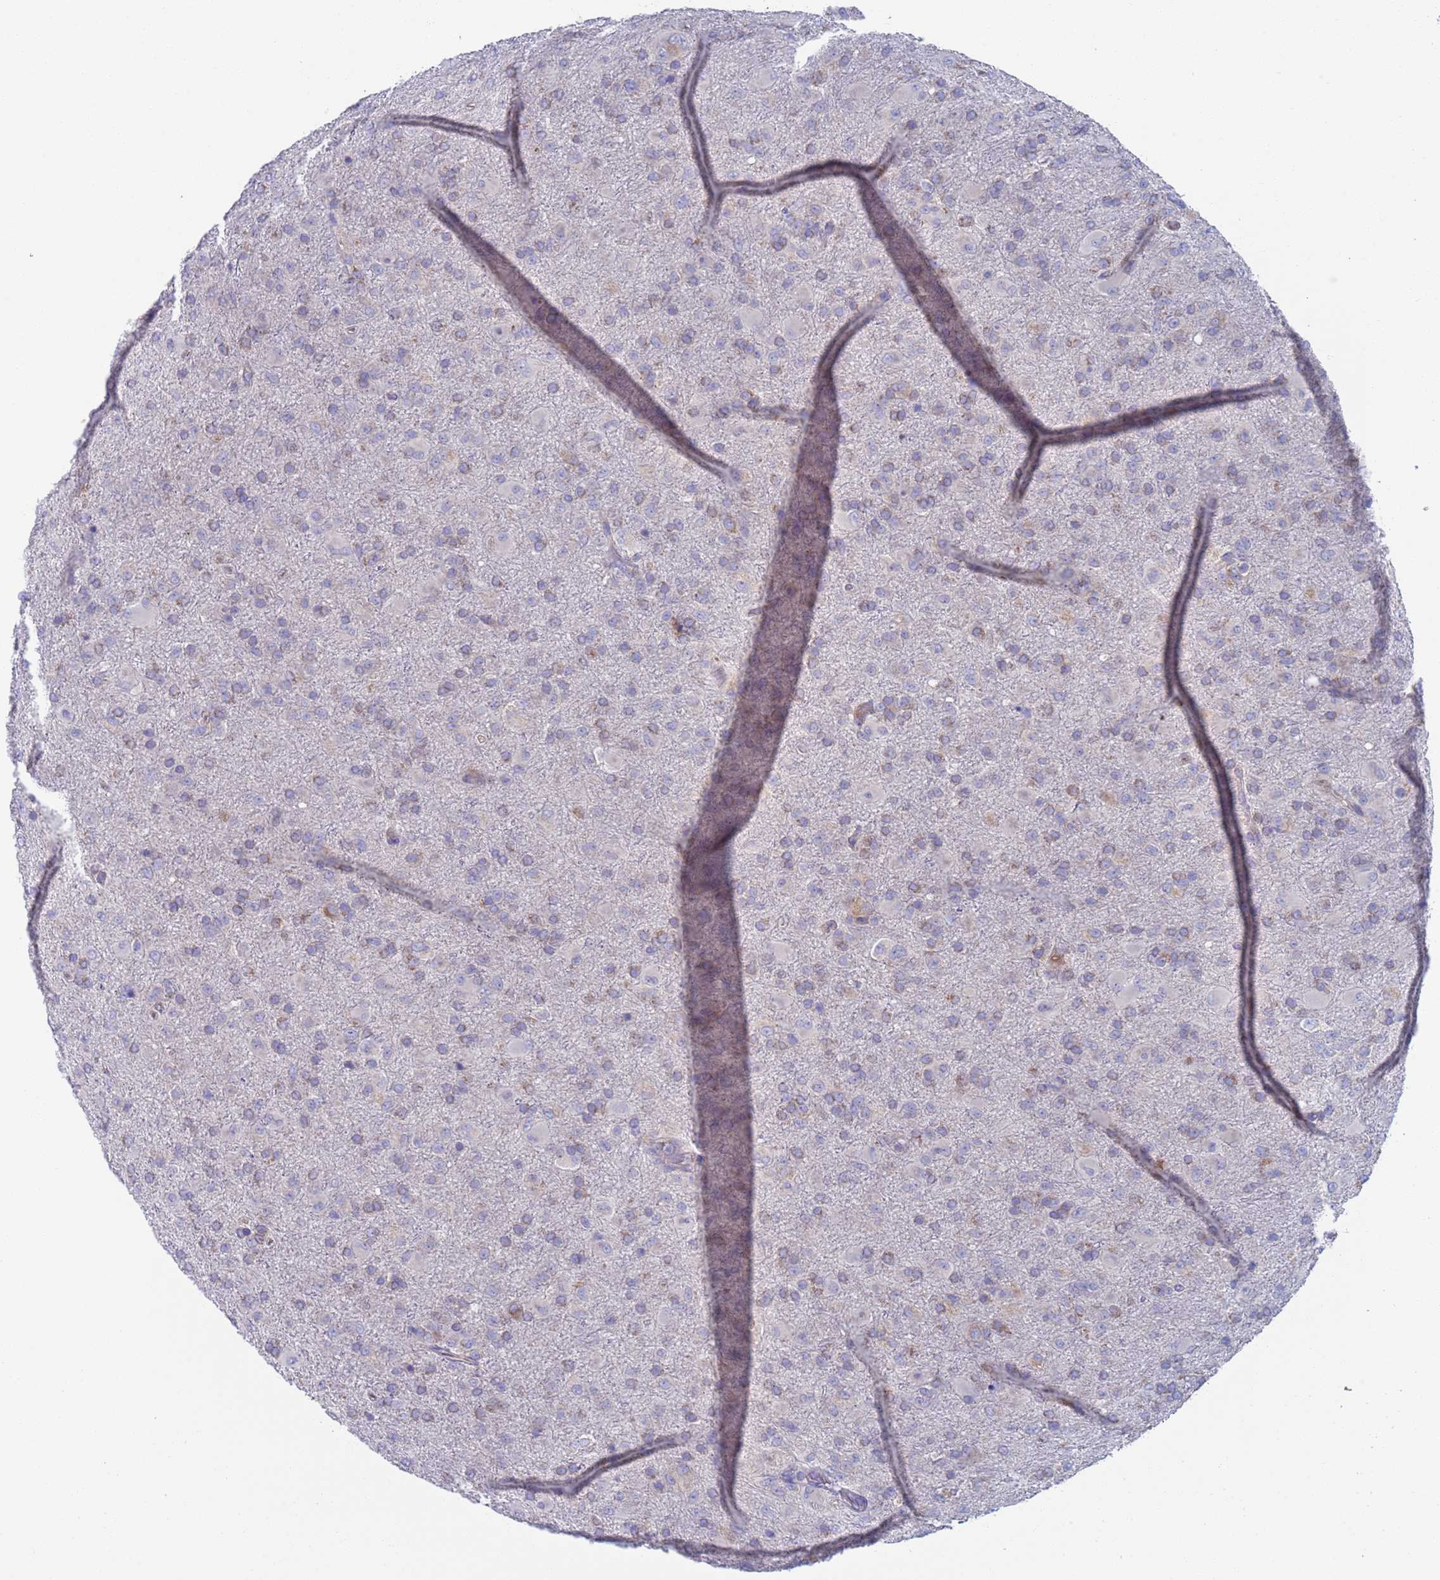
{"staining": {"intensity": "weak", "quantity": "25%-75%", "location": "cytoplasmic/membranous"}, "tissue": "glioma", "cell_type": "Tumor cells", "image_type": "cancer", "snomed": [{"axis": "morphology", "description": "Glioma, malignant, Low grade"}, {"axis": "topography", "description": "Brain"}], "caption": "Approximately 25%-75% of tumor cells in human glioma exhibit weak cytoplasmic/membranous protein staining as visualized by brown immunohistochemical staining.", "gene": "PET117", "patient": {"sex": "male", "age": 65}}